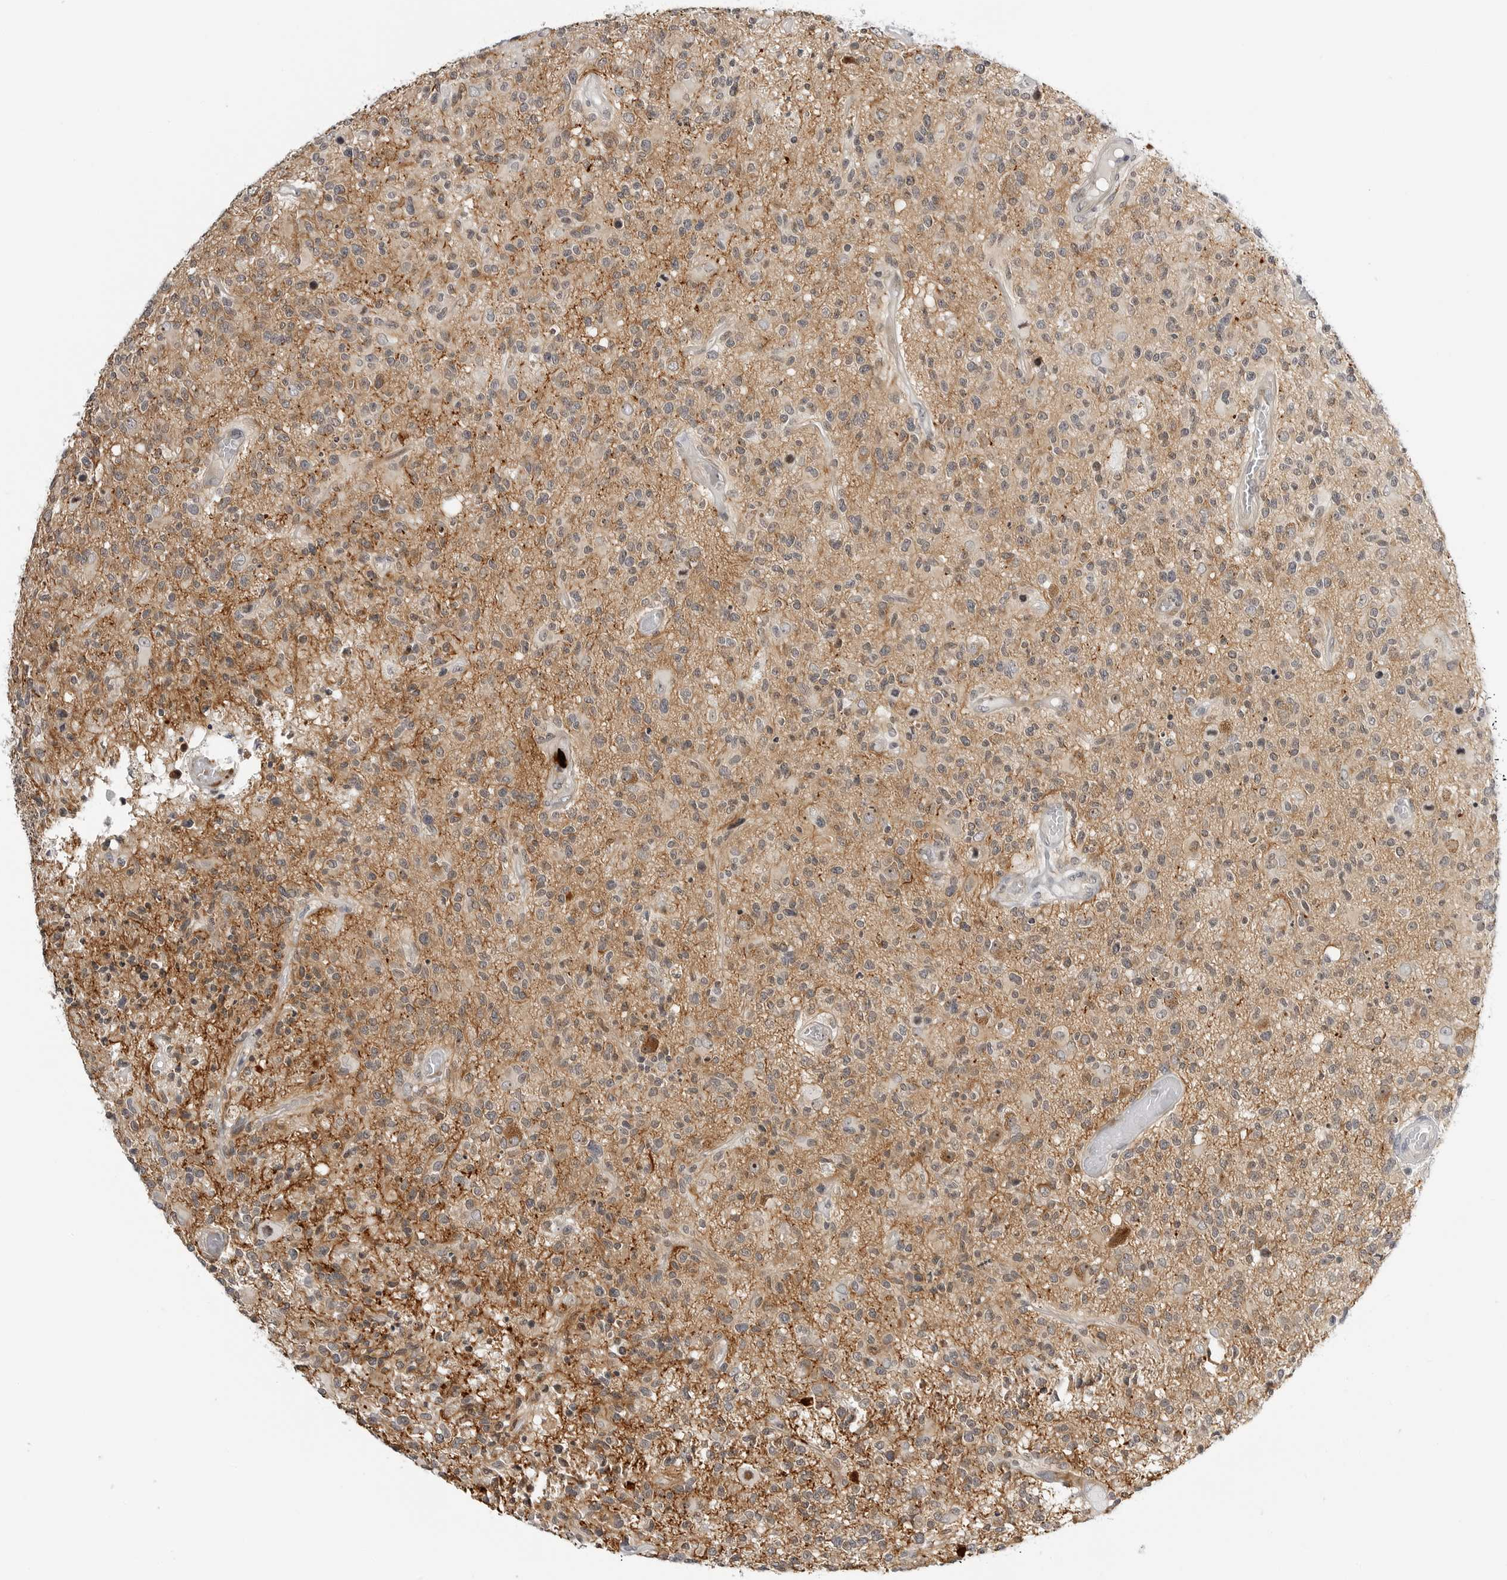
{"staining": {"intensity": "weak", "quantity": ">75%", "location": "cytoplasmic/membranous"}, "tissue": "glioma", "cell_type": "Tumor cells", "image_type": "cancer", "snomed": [{"axis": "morphology", "description": "Glioma, malignant, High grade"}, {"axis": "morphology", "description": "Glioblastoma, NOS"}, {"axis": "topography", "description": "Brain"}], "caption": "Tumor cells exhibit weak cytoplasmic/membranous positivity in about >75% of cells in malignant high-grade glioma.", "gene": "MAP2K5", "patient": {"sex": "male", "age": 60}}